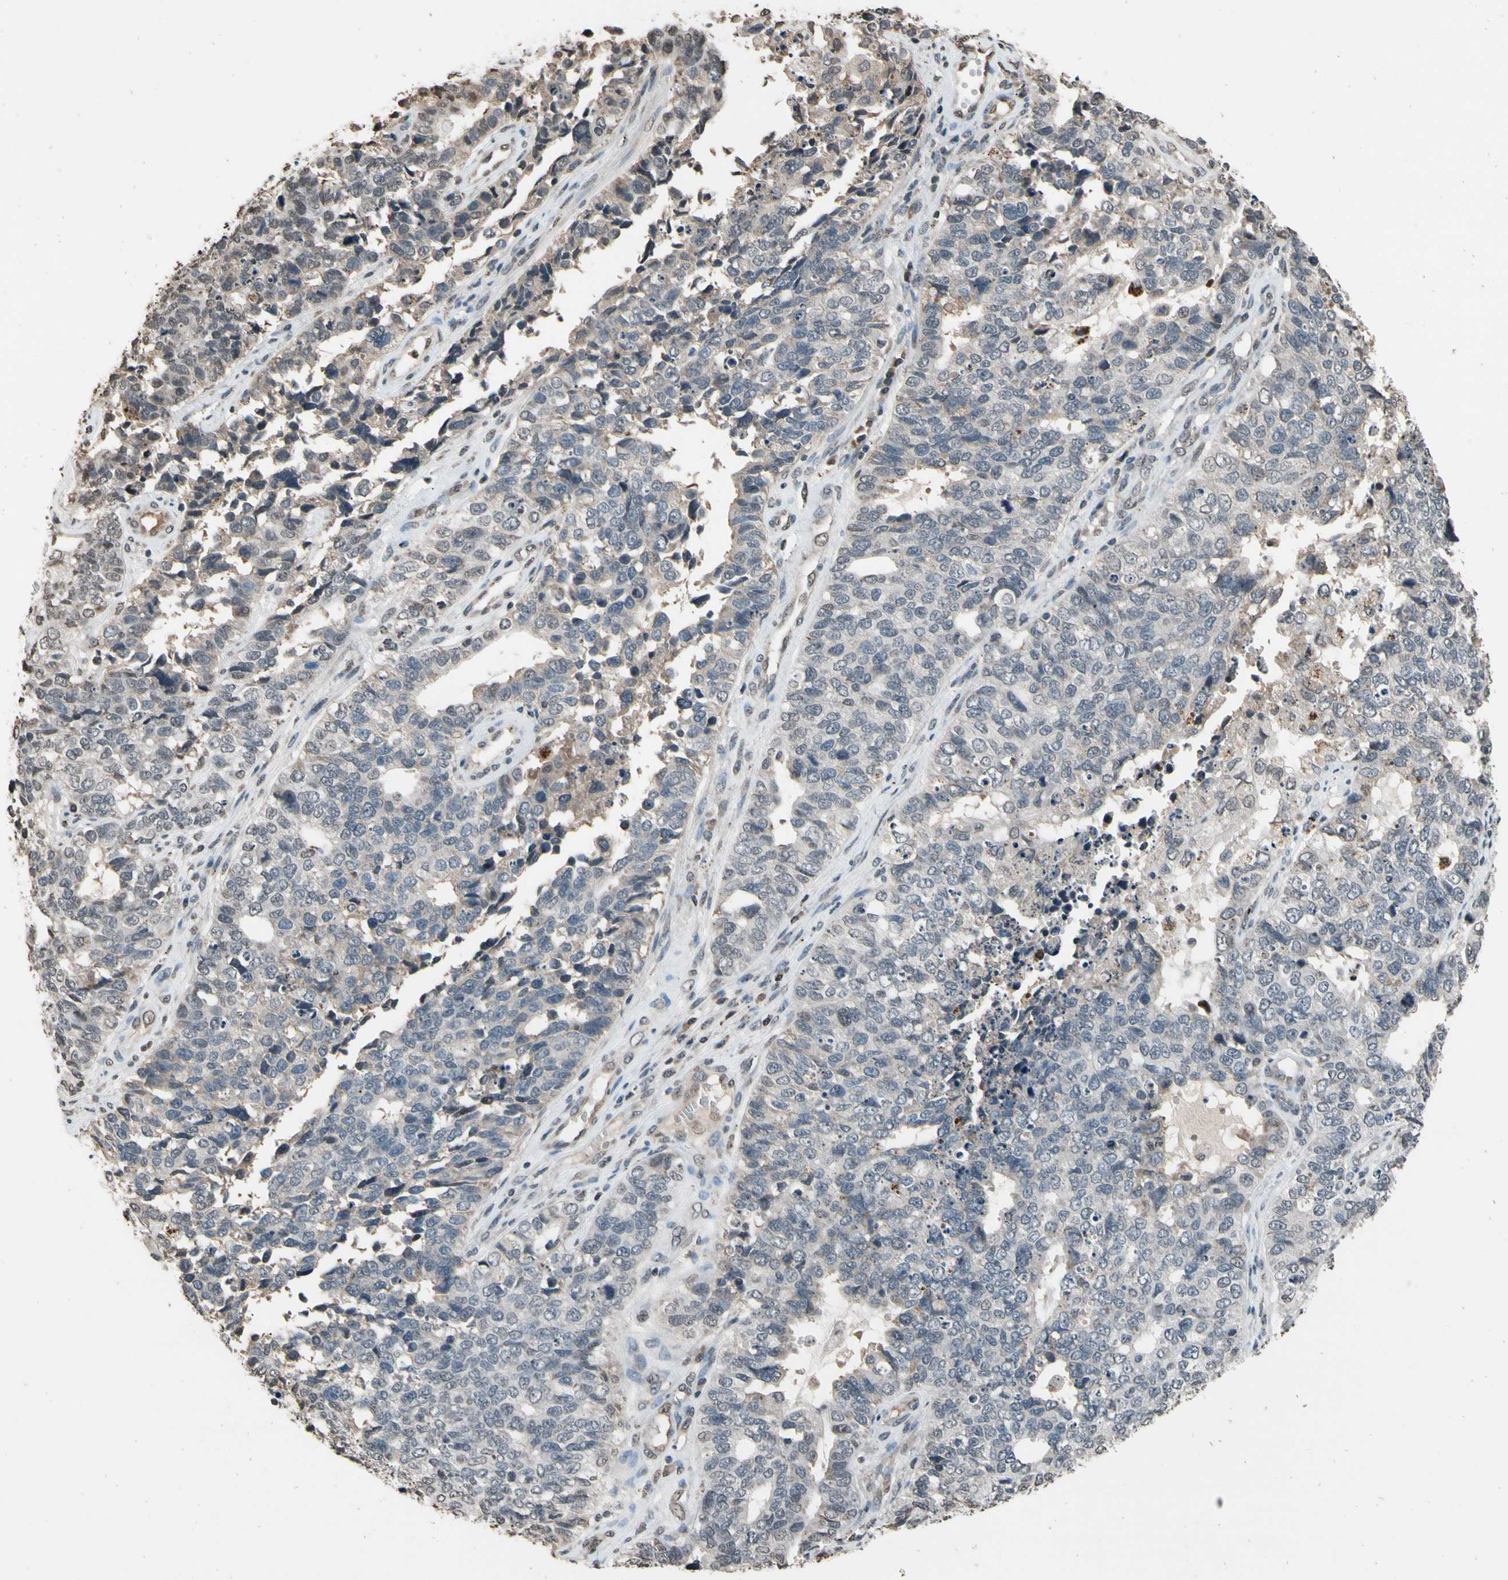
{"staining": {"intensity": "negative", "quantity": "none", "location": "none"}, "tissue": "cervical cancer", "cell_type": "Tumor cells", "image_type": "cancer", "snomed": [{"axis": "morphology", "description": "Squamous cell carcinoma, NOS"}, {"axis": "topography", "description": "Cervix"}], "caption": "Protein analysis of cervical squamous cell carcinoma demonstrates no significant expression in tumor cells. Nuclei are stained in blue.", "gene": "HIPK2", "patient": {"sex": "female", "age": 63}}